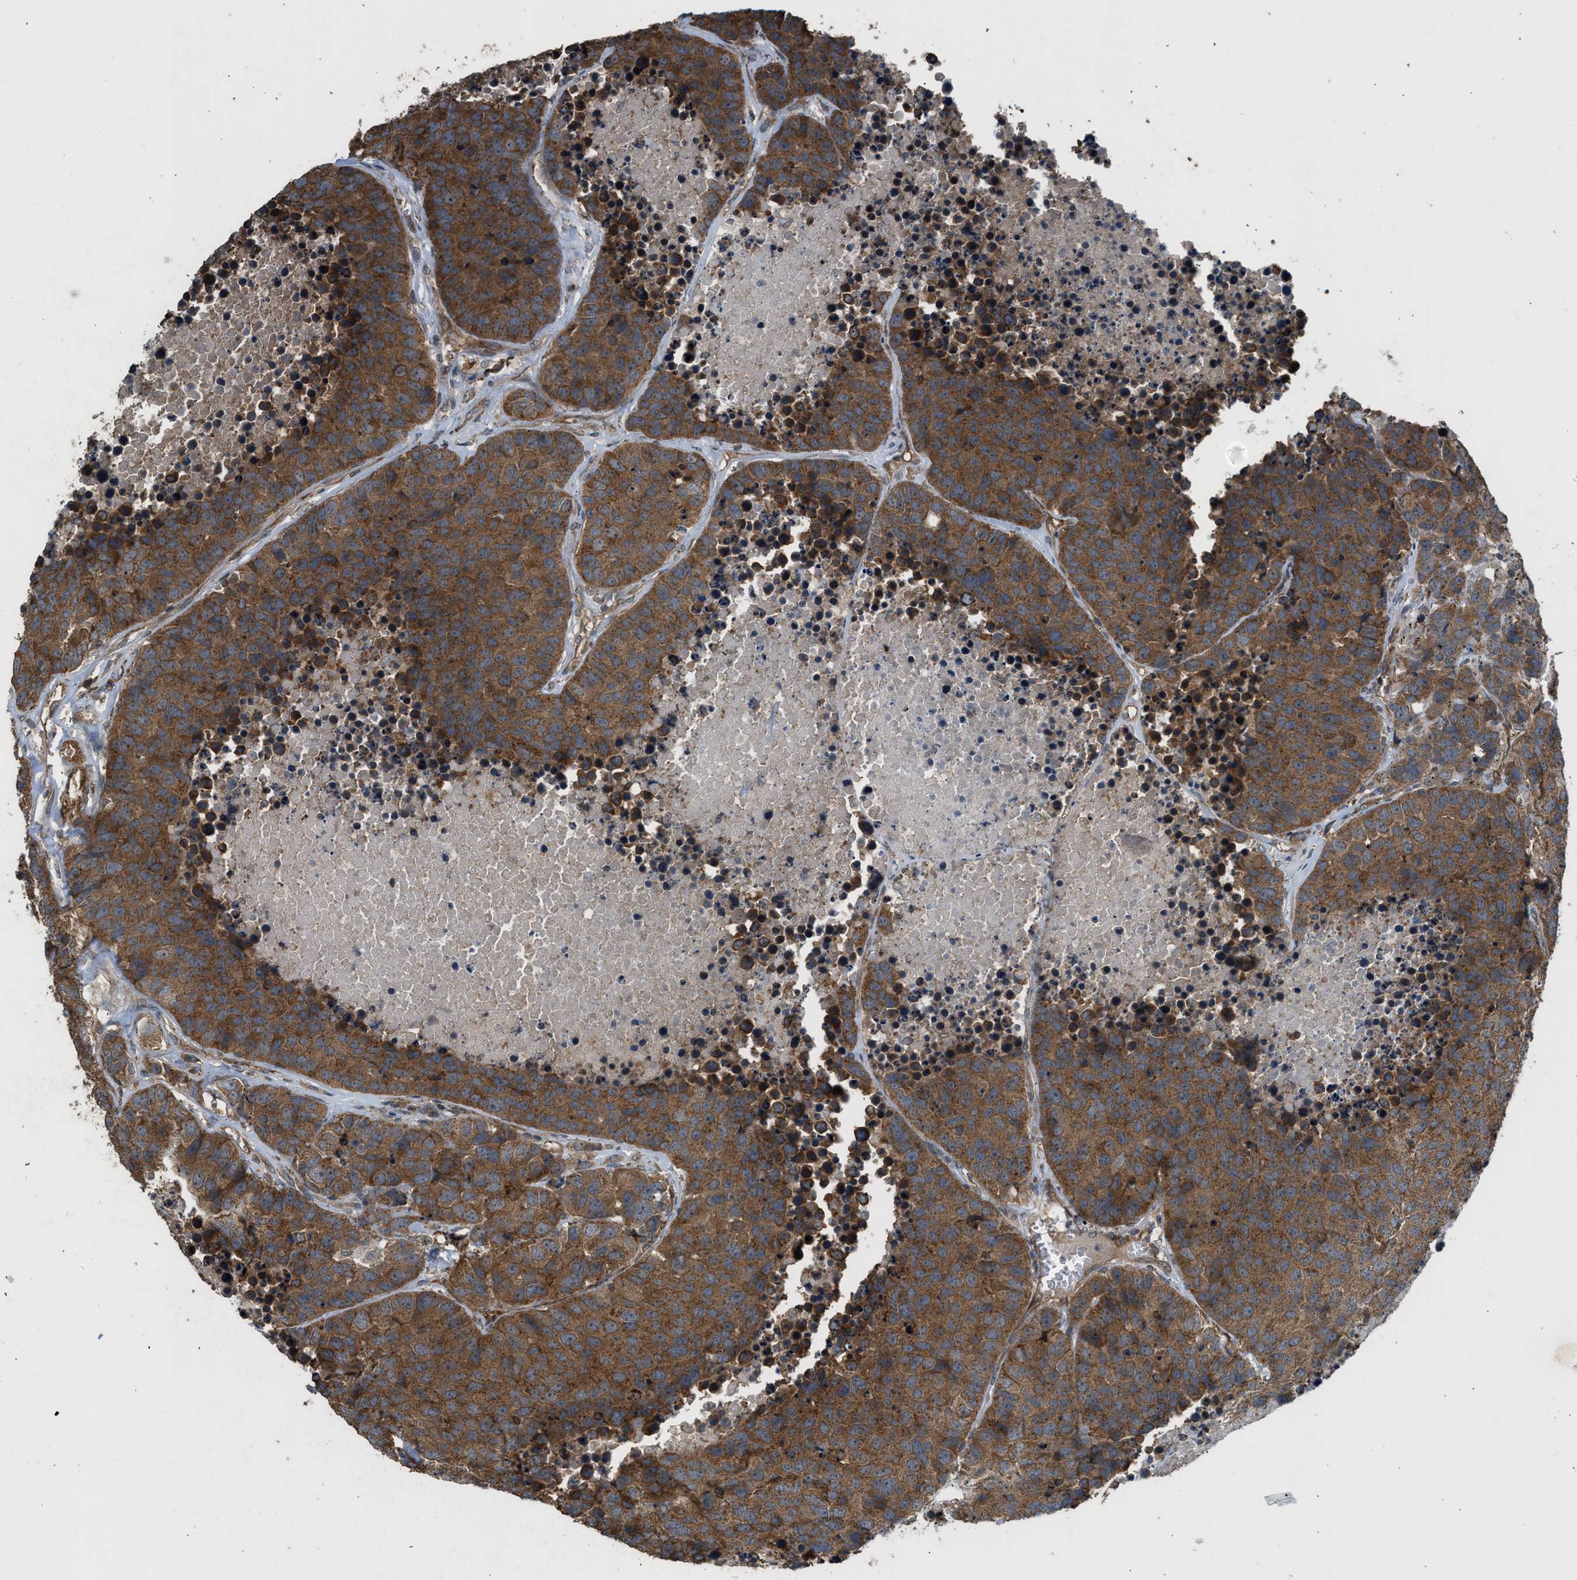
{"staining": {"intensity": "strong", "quantity": ">75%", "location": "cytoplasmic/membranous"}, "tissue": "carcinoid", "cell_type": "Tumor cells", "image_type": "cancer", "snomed": [{"axis": "morphology", "description": "Carcinoid, malignant, NOS"}, {"axis": "topography", "description": "Lung"}], "caption": "Immunohistochemistry (IHC) of carcinoid demonstrates high levels of strong cytoplasmic/membranous expression in approximately >75% of tumor cells.", "gene": "HIP1R", "patient": {"sex": "male", "age": 60}}